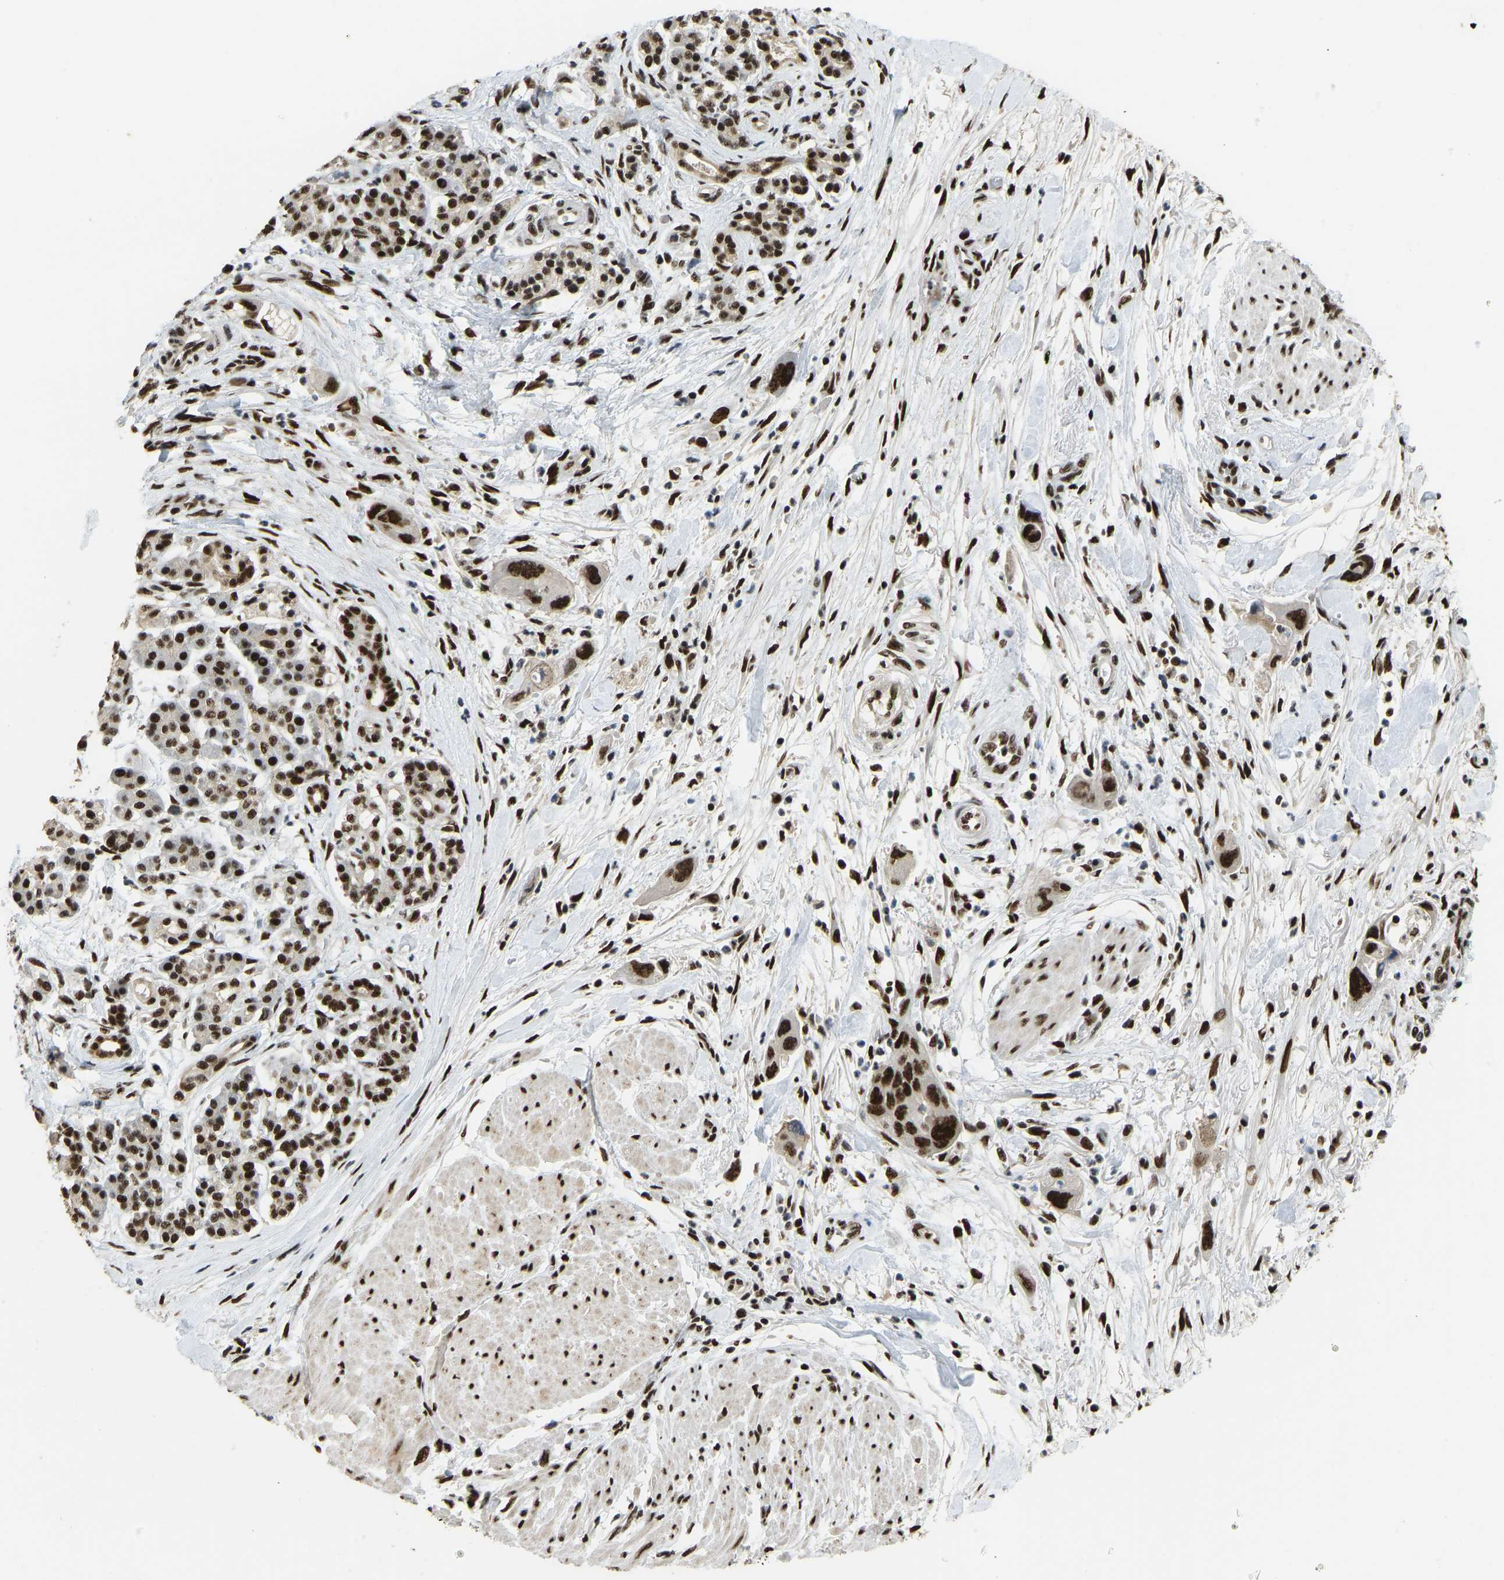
{"staining": {"intensity": "strong", "quantity": ">75%", "location": "nuclear"}, "tissue": "pancreatic cancer", "cell_type": "Tumor cells", "image_type": "cancer", "snomed": [{"axis": "morphology", "description": "Normal tissue, NOS"}, {"axis": "morphology", "description": "Adenocarcinoma, NOS"}, {"axis": "topography", "description": "Pancreas"}], "caption": "A photomicrograph of human pancreatic cancer stained for a protein exhibits strong nuclear brown staining in tumor cells.", "gene": "FOXK1", "patient": {"sex": "female", "age": 71}}